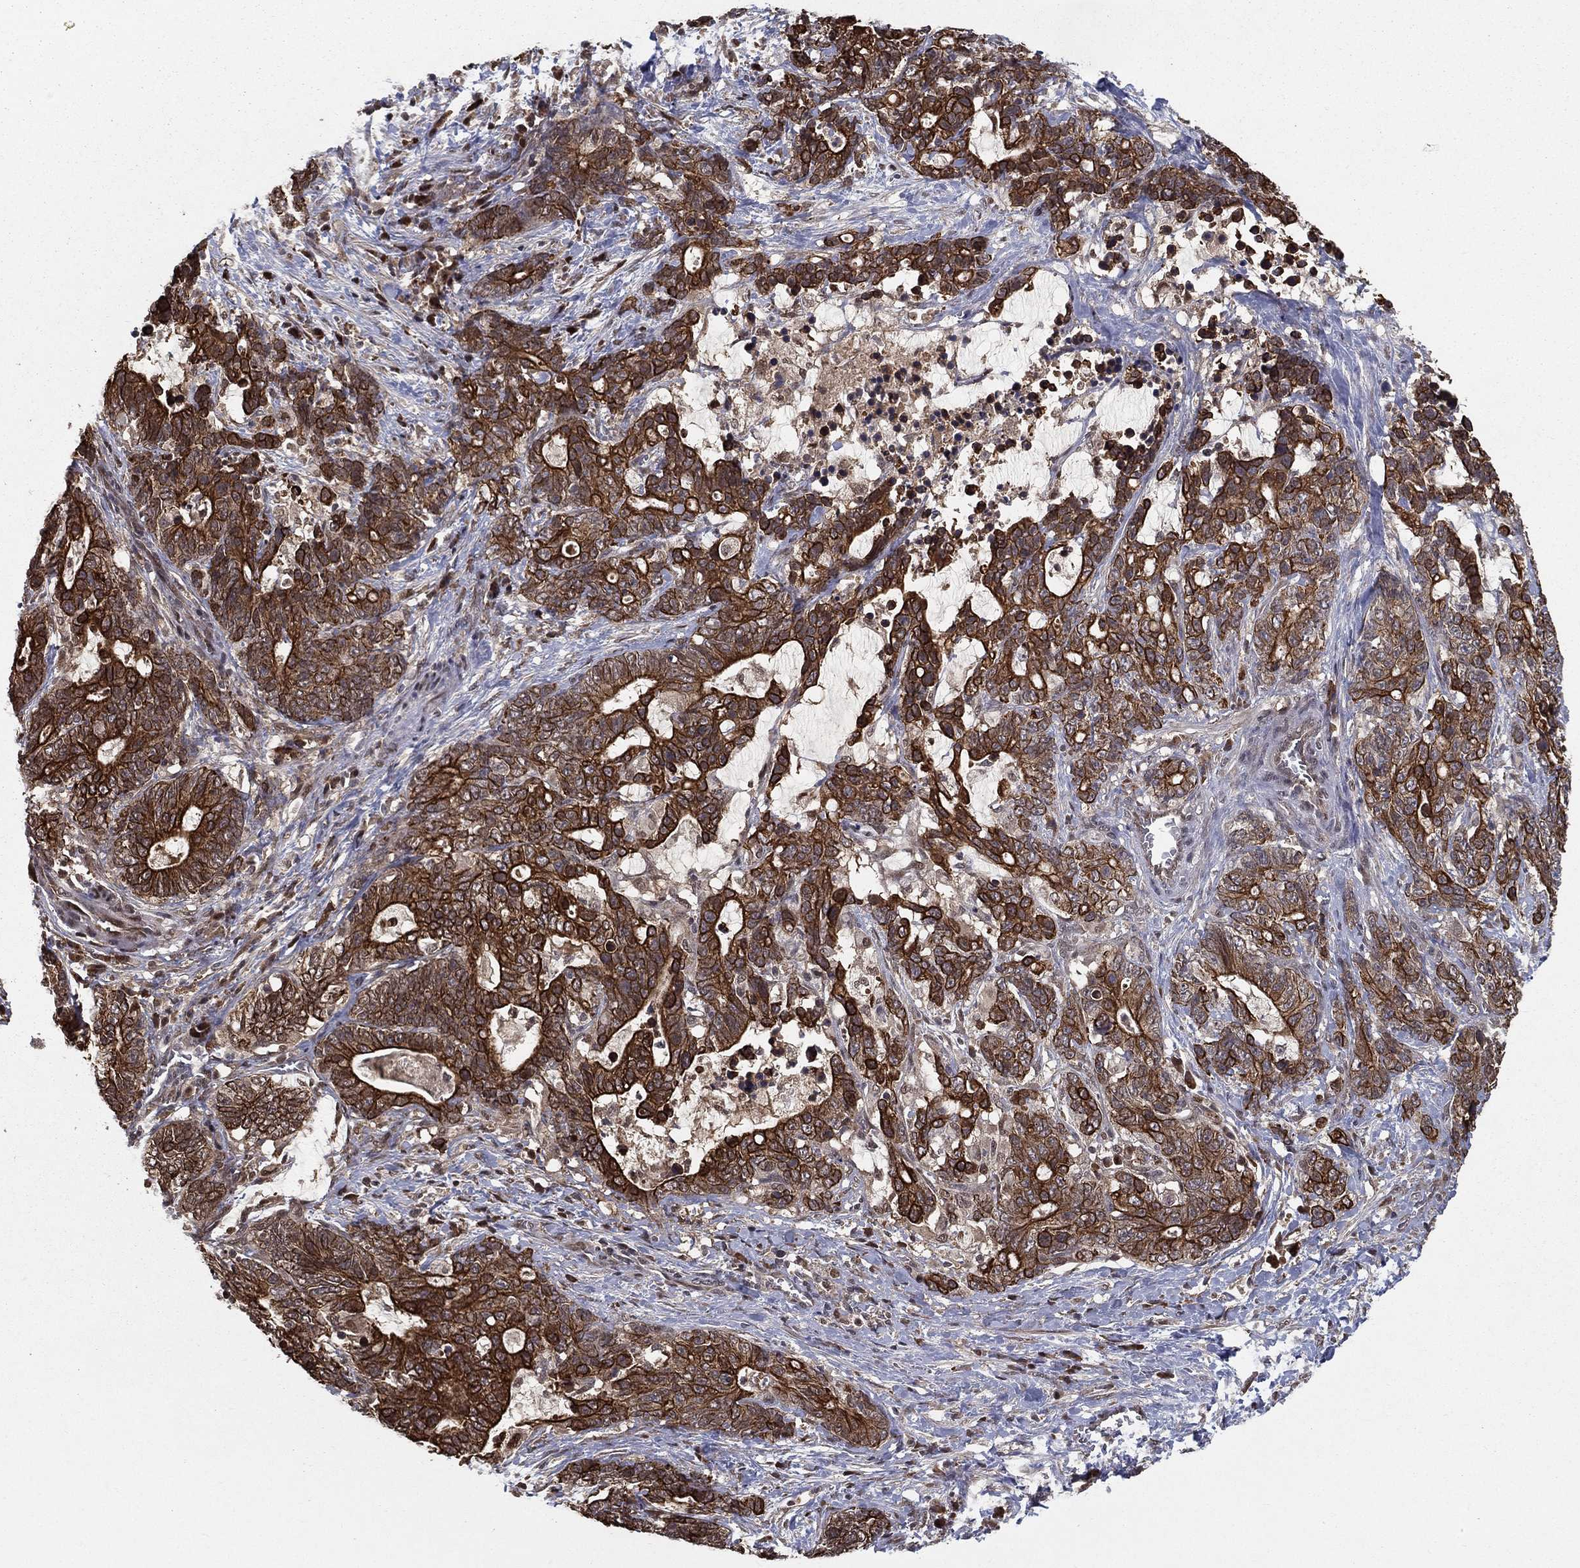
{"staining": {"intensity": "strong", "quantity": ">75%", "location": "cytoplasmic/membranous"}, "tissue": "stomach cancer", "cell_type": "Tumor cells", "image_type": "cancer", "snomed": [{"axis": "morphology", "description": "Normal tissue, NOS"}, {"axis": "morphology", "description": "Adenocarcinoma, NOS"}, {"axis": "topography", "description": "Stomach"}], "caption": "Immunohistochemistry (IHC) of human adenocarcinoma (stomach) demonstrates high levels of strong cytoplasmic/membranous staining in approximately >75% of tumor cells.", "gene": "SLC6A6", "patient": {"sex": "female", "age": 64}}